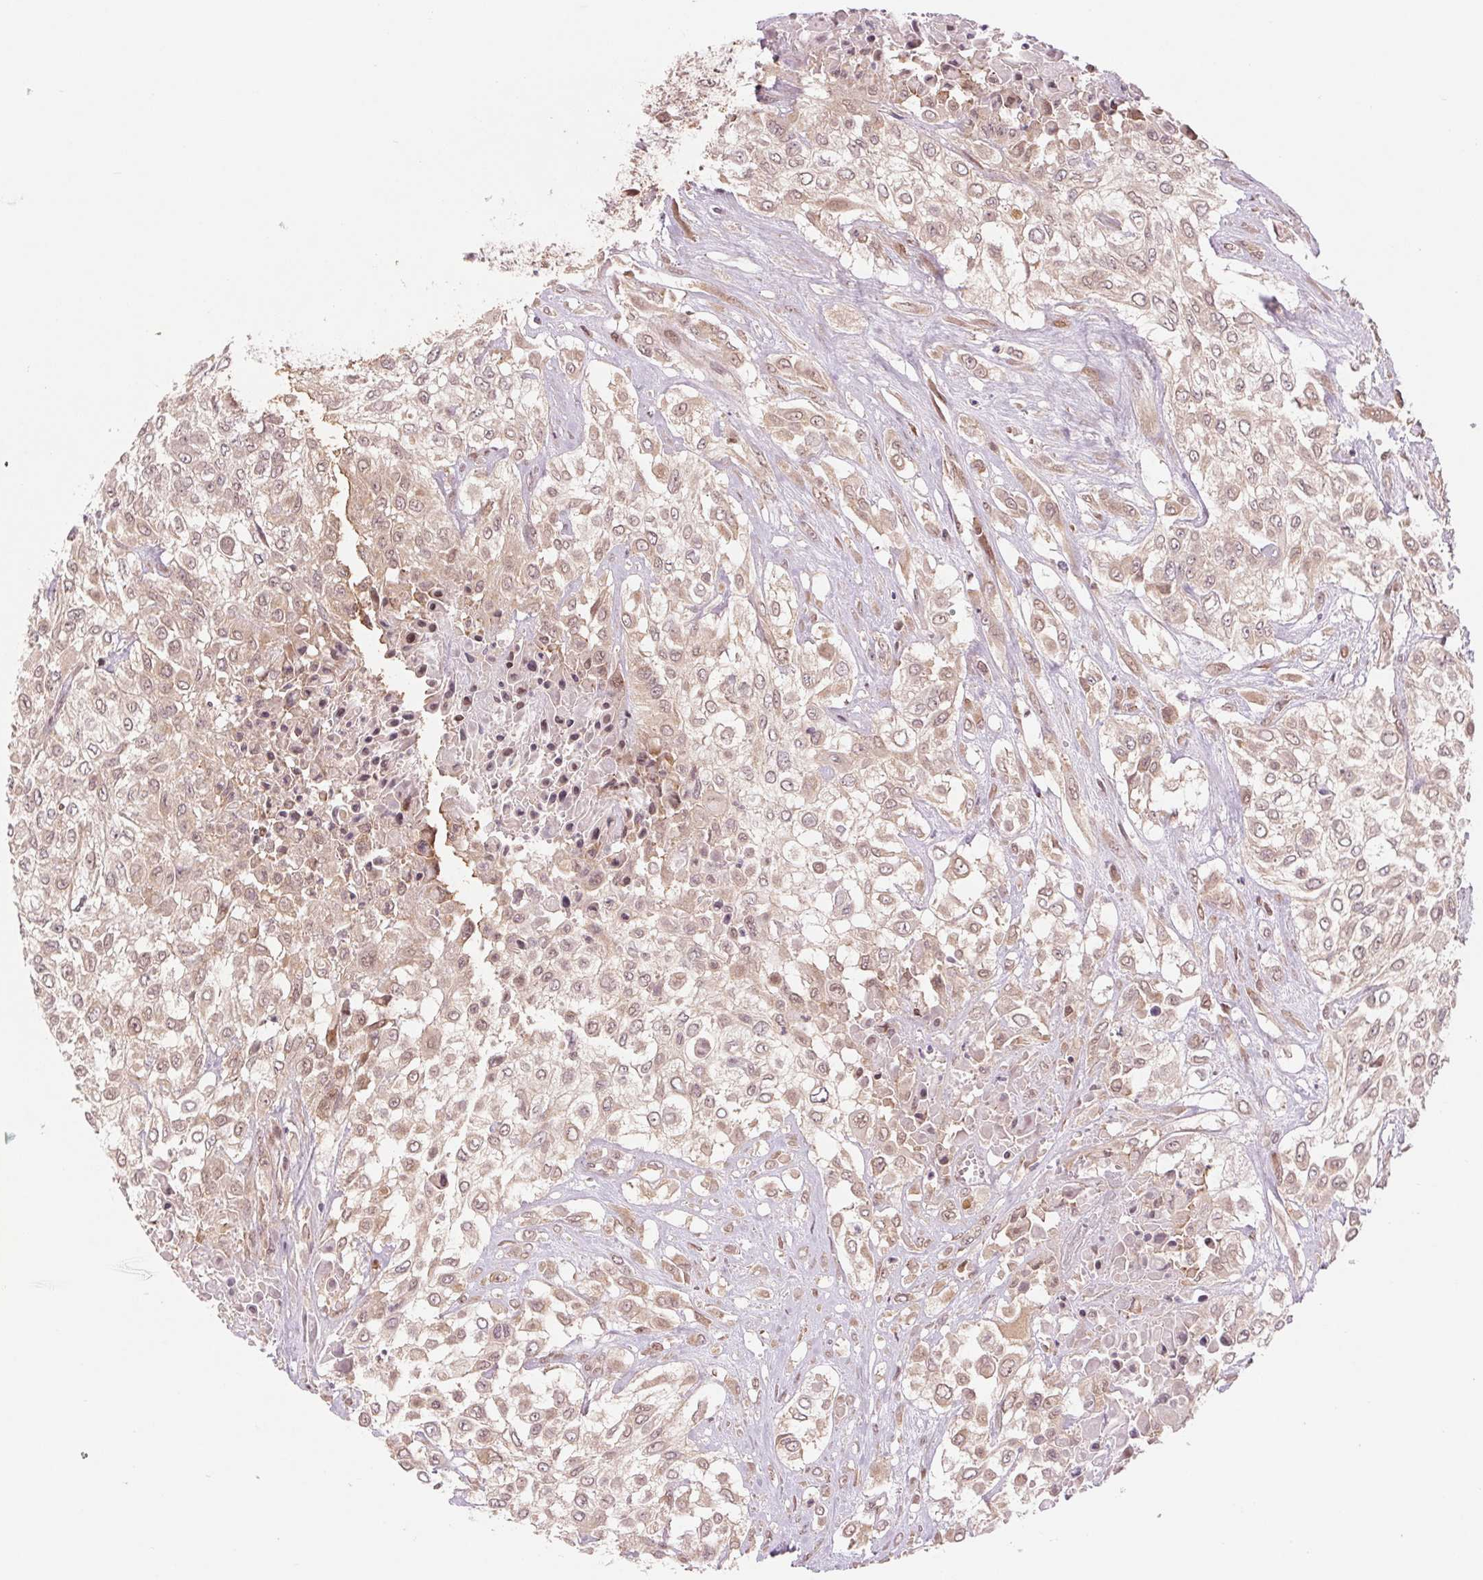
{"staining": {"intensity": "weak", "quantity": ">75%", "location": "cytoplasmic/membranous,nuclear"}, "tissue": "urothelial cancer", "cell_type": "Tumor cells", "image_type": "cancer", "snomed": [{"axis": "morphology", "description": "Urothelial carcinoma, High grade"}, {"axis": "topography", "description": "Urinary bladder"}], "caption": "Urothelial cancer was stained to show a protein in brown. There is low levels of weak cytoplasmic/membranous and nuclear staining in approximately >75% of tumor cells.", "gene": "ERI3", "patient": {"sex": "male", "age": 57}}